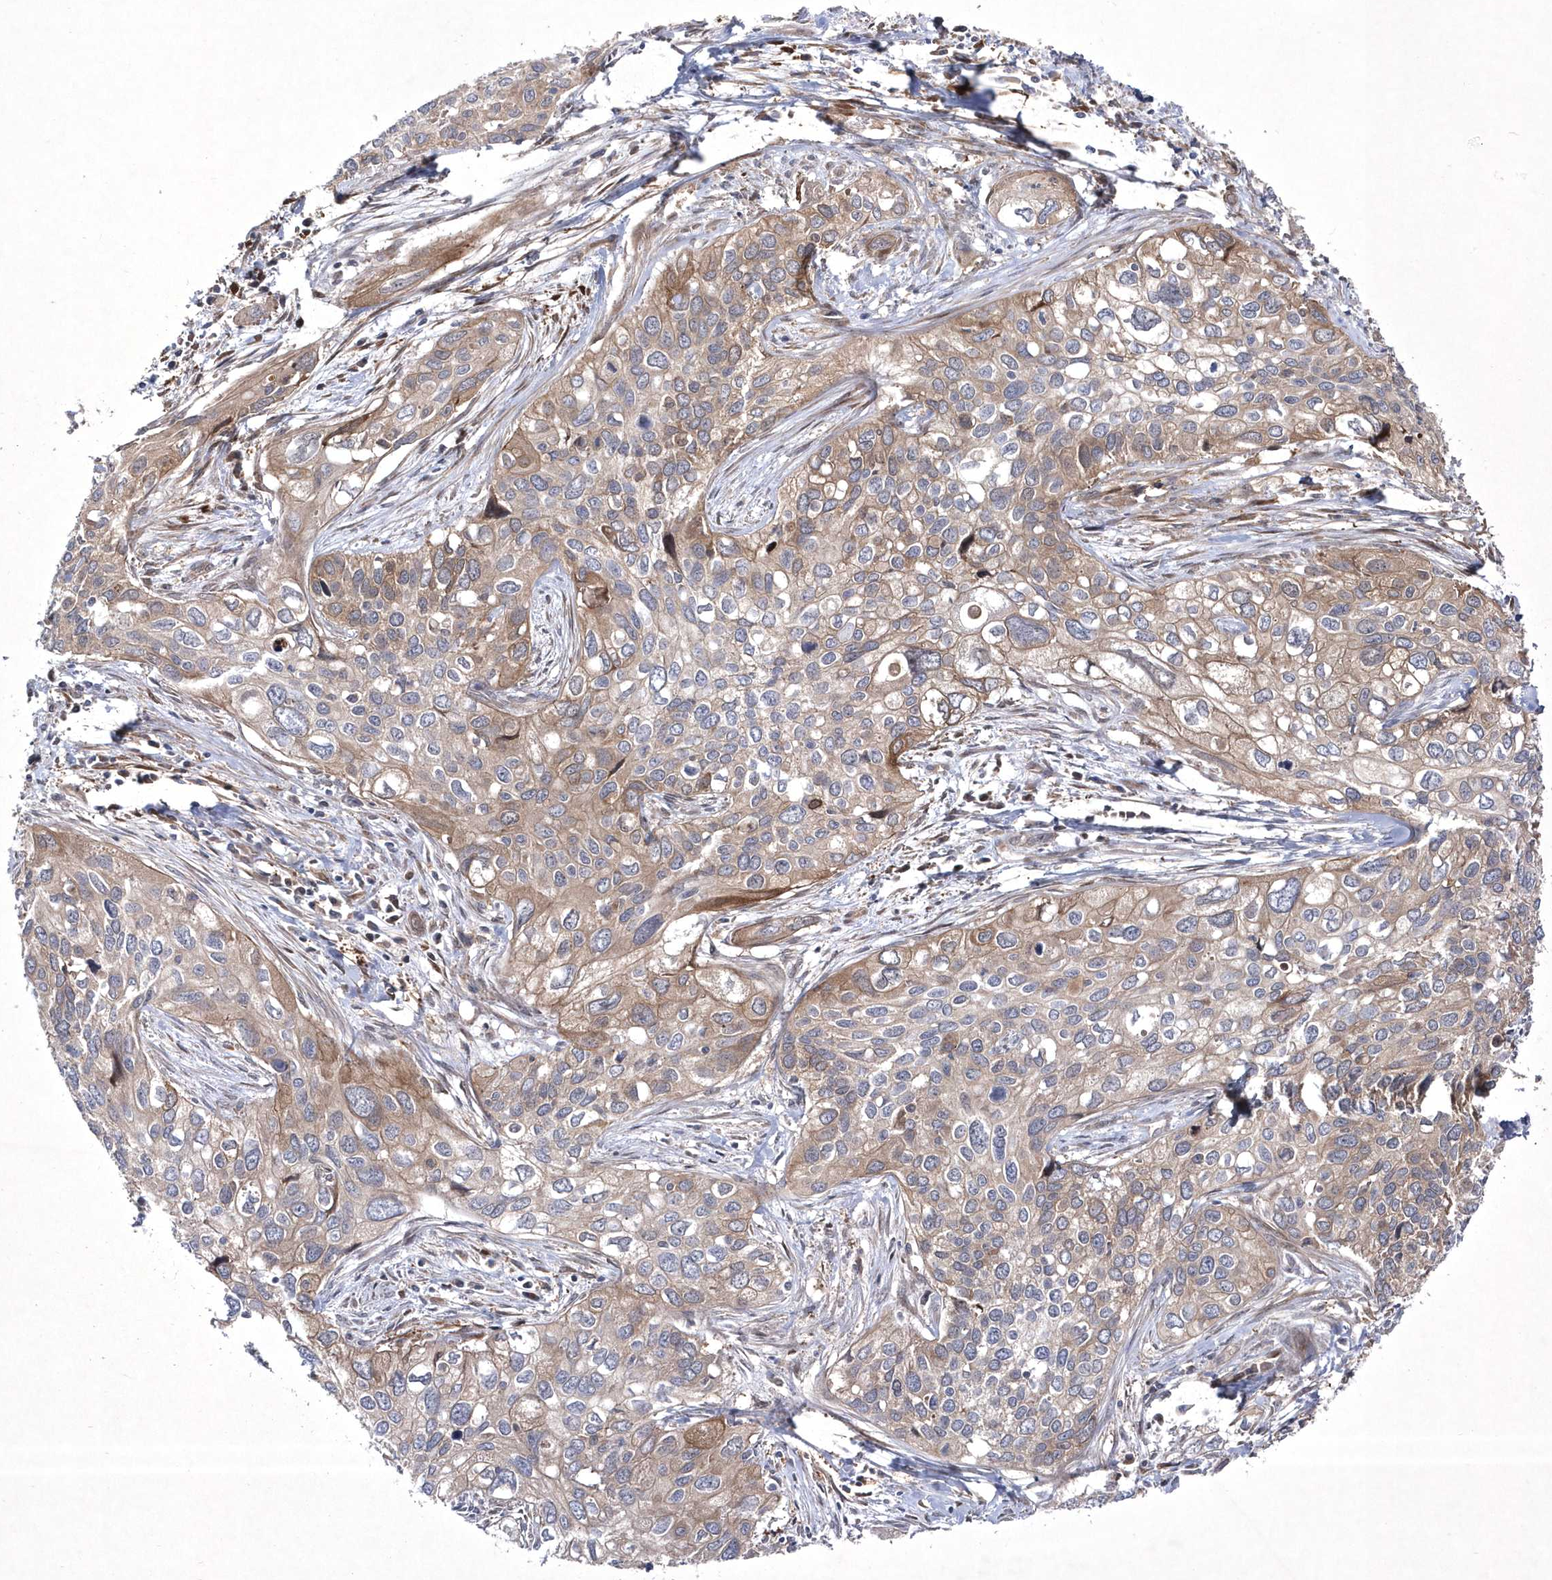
{"staining": {"intensity": "weak", "quantity": ">75%", "location": "cytoplasmic/membranous"}, "tissue": "cervical cancer", "cell_type": "Tumor cells", "image_type": "cancer", "snomed": [{"axis": "morphology", "description": "Squamous cell carcinoma, NOS"}, {"axis": "topography", "description": "Cervix"}], "caption": "Protein analysis of cervical squamous cell carcinoma tissue reveals weak cytoplasmic/membranous positivity in about >75% of tumor cells. (brown staining indicates protein expression, while blue staining denotes nuclei).", "gene": "DSPP", "patient": {"sex": "female", "age": 55}}